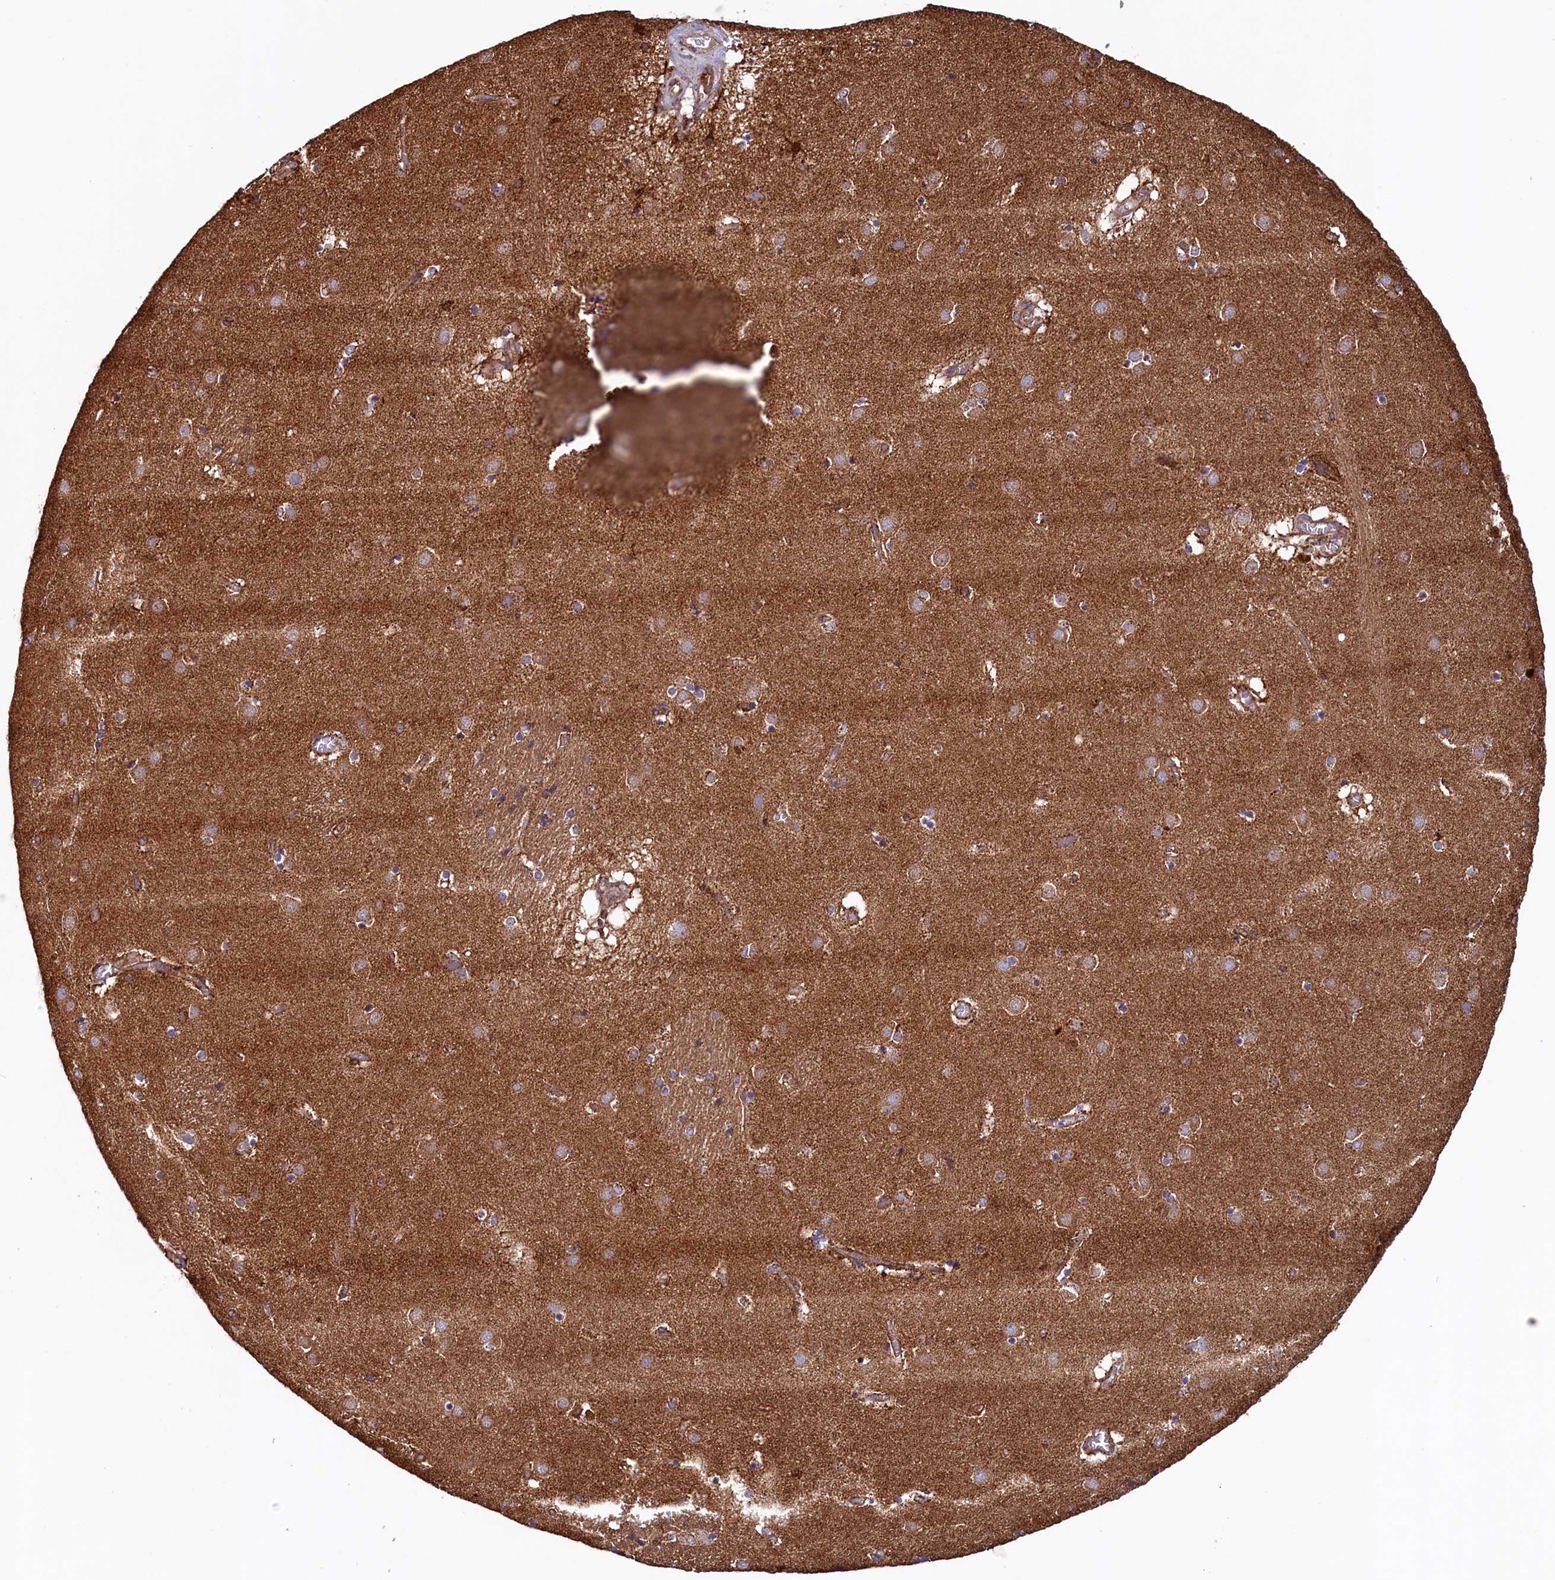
{"staining": {"intensity": "moderate", "quantity": "25%-75%", "location": "cytoplasmic/membranous"}, "tissue": "caudate", "cell_type": "Glial cells", "image_type": "normal", "snomed": [{"axis": "morphology", "description": "Normal tissue, NOS"}, {"axis": "topography", "description": "Lateral ventricle wall"}], "caption": "Caudate stained with immunohistochemistry reveals moderate cytoplasmic/membranous expression in about 25%-75% of glial cells.", "gene": "UBE3B", "patient": {"sex": "male", "age": 70}}